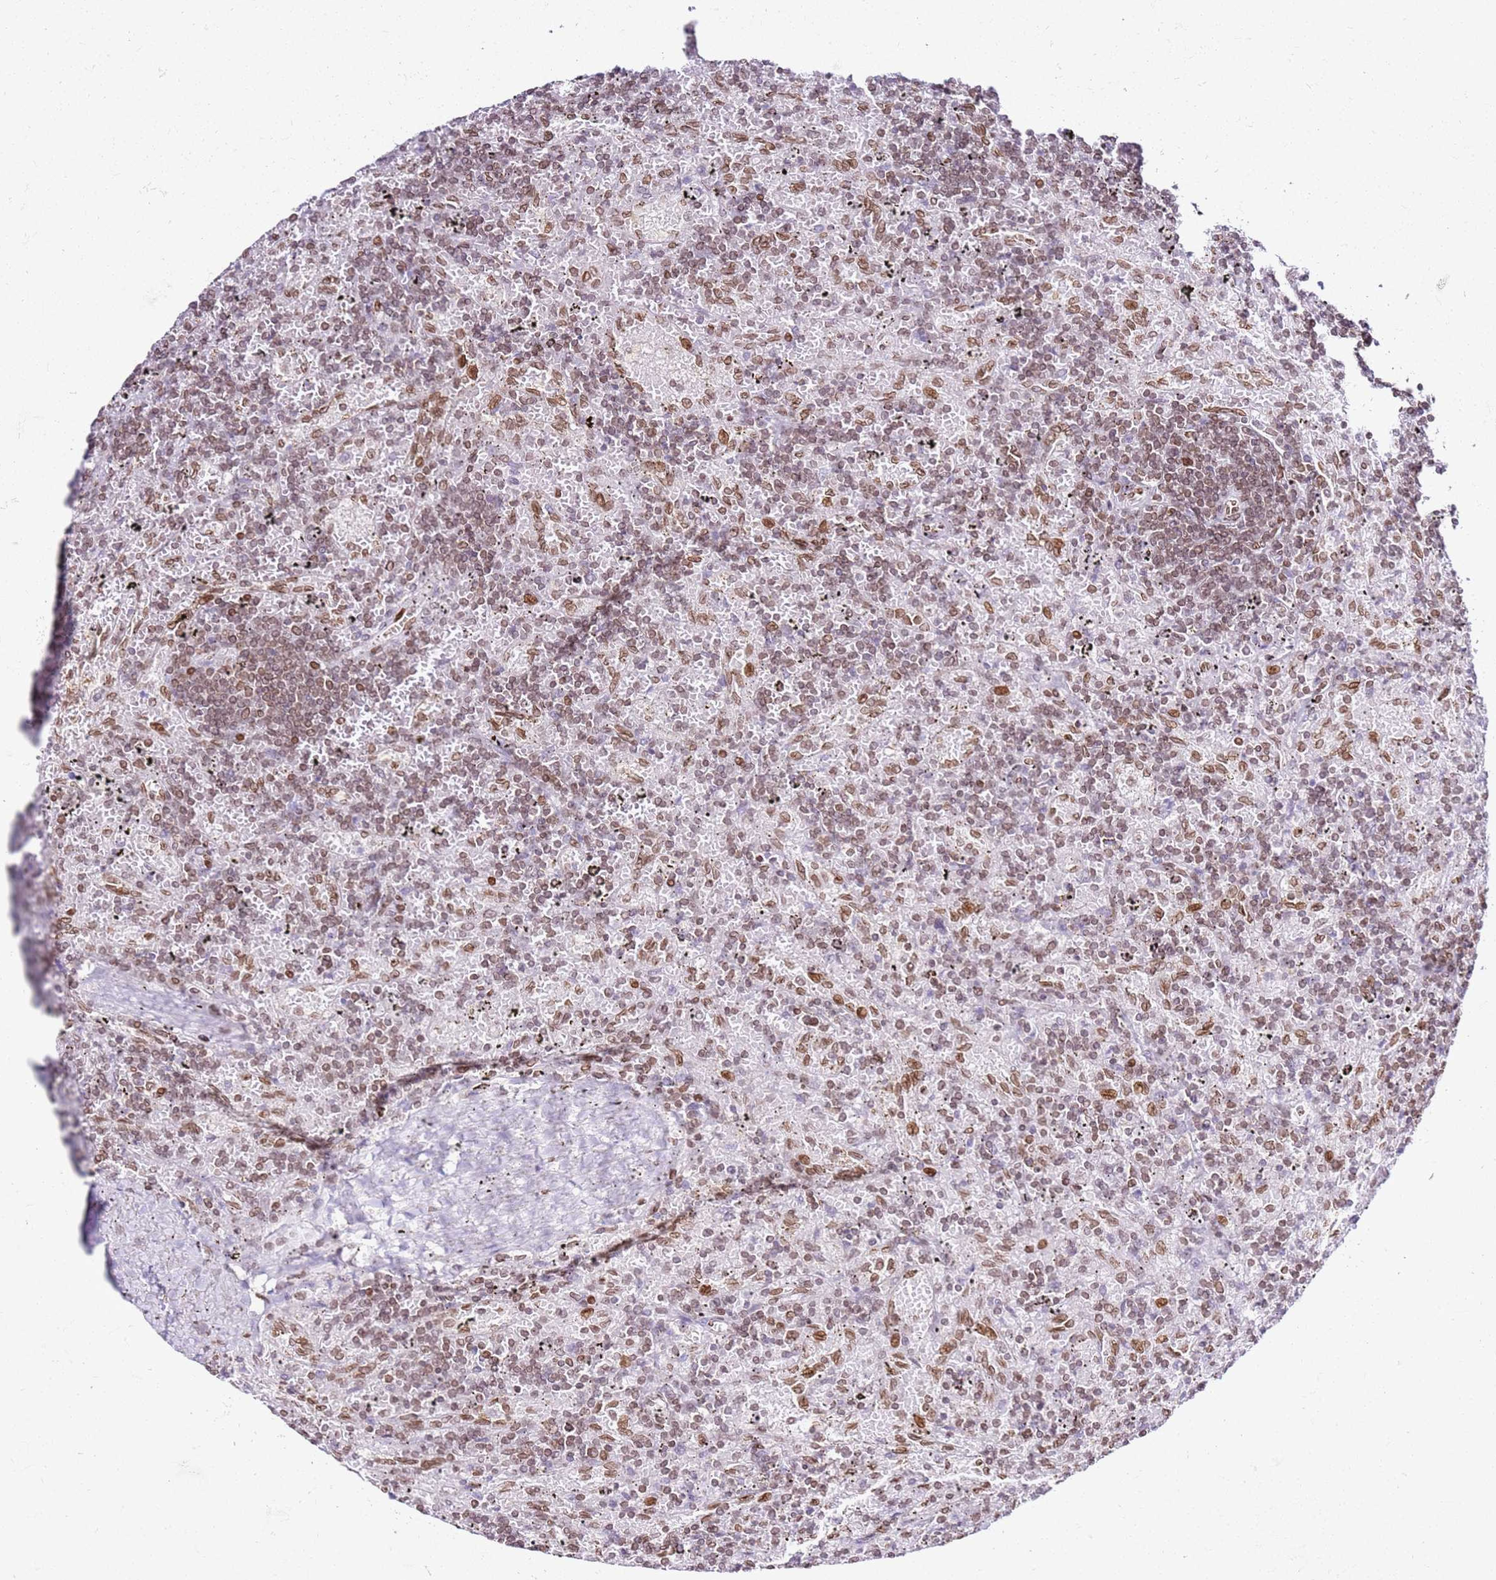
{"staining": {"intensity": "moderate", "quantity": ">75%", "location": "cytoplasmic/membranous,nuclear"}, "tissue": "lymphoma", "cell_type": "Tumor cells", "image_type": "cancer", "snomed": [{"axis": "morphology", "description": "Malignant lymphoma, non-Hodgkin's type, Low grade"}, {"axis": "topography", "description": "Spleen"}], "caption": "The image exhibits staining of malignant lymphoma, non-Hodgkin's type (low-grade), revealing moderate cytoplasmic/membranous and nuclear protein expression (brown color) within tumor cells.", "gene": "POU6F1", "patient": {"sex": "male", "age": 76}}